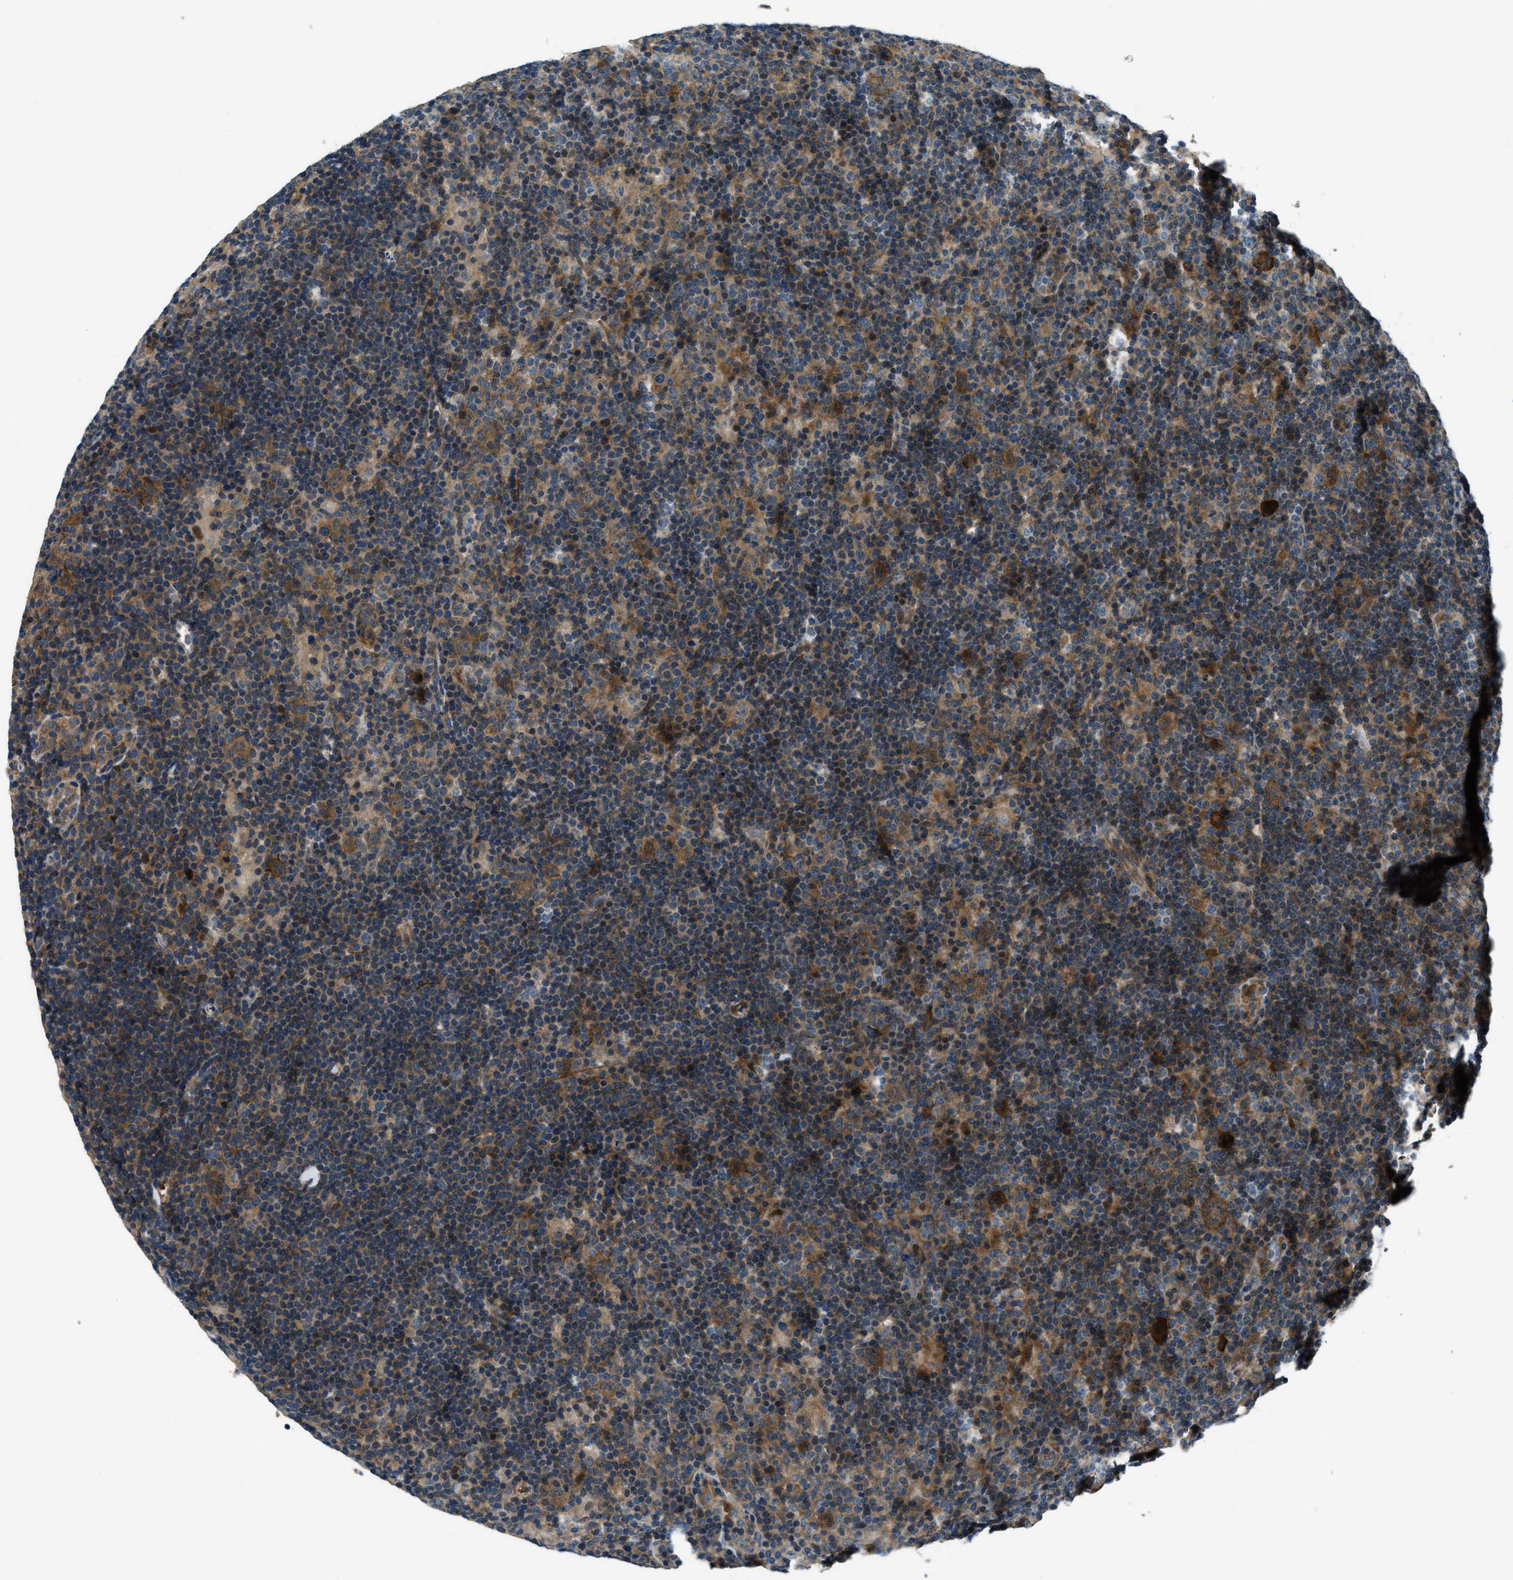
{"staining": {"intensity": "moderate", "quantity": ">75%", "location": "cytoplasmic/membranous"}, "tissue": "lymphoma", "cell_type": "Tumor cells", "image_type": "cancer", "snomed": [{"axis": "morphology", "description": "Hodgkin's disease, NOS"}, {"axis": "topography", "description": "Lymph node"}], "caption": "This micrograph displays IHC staining of lymphoma, with medium moderate cytoplasmic/membranous staining in about >75% of tumor cells.", "gene": "NUDCD3", "patient": {"sex": "female", "age": 57}}